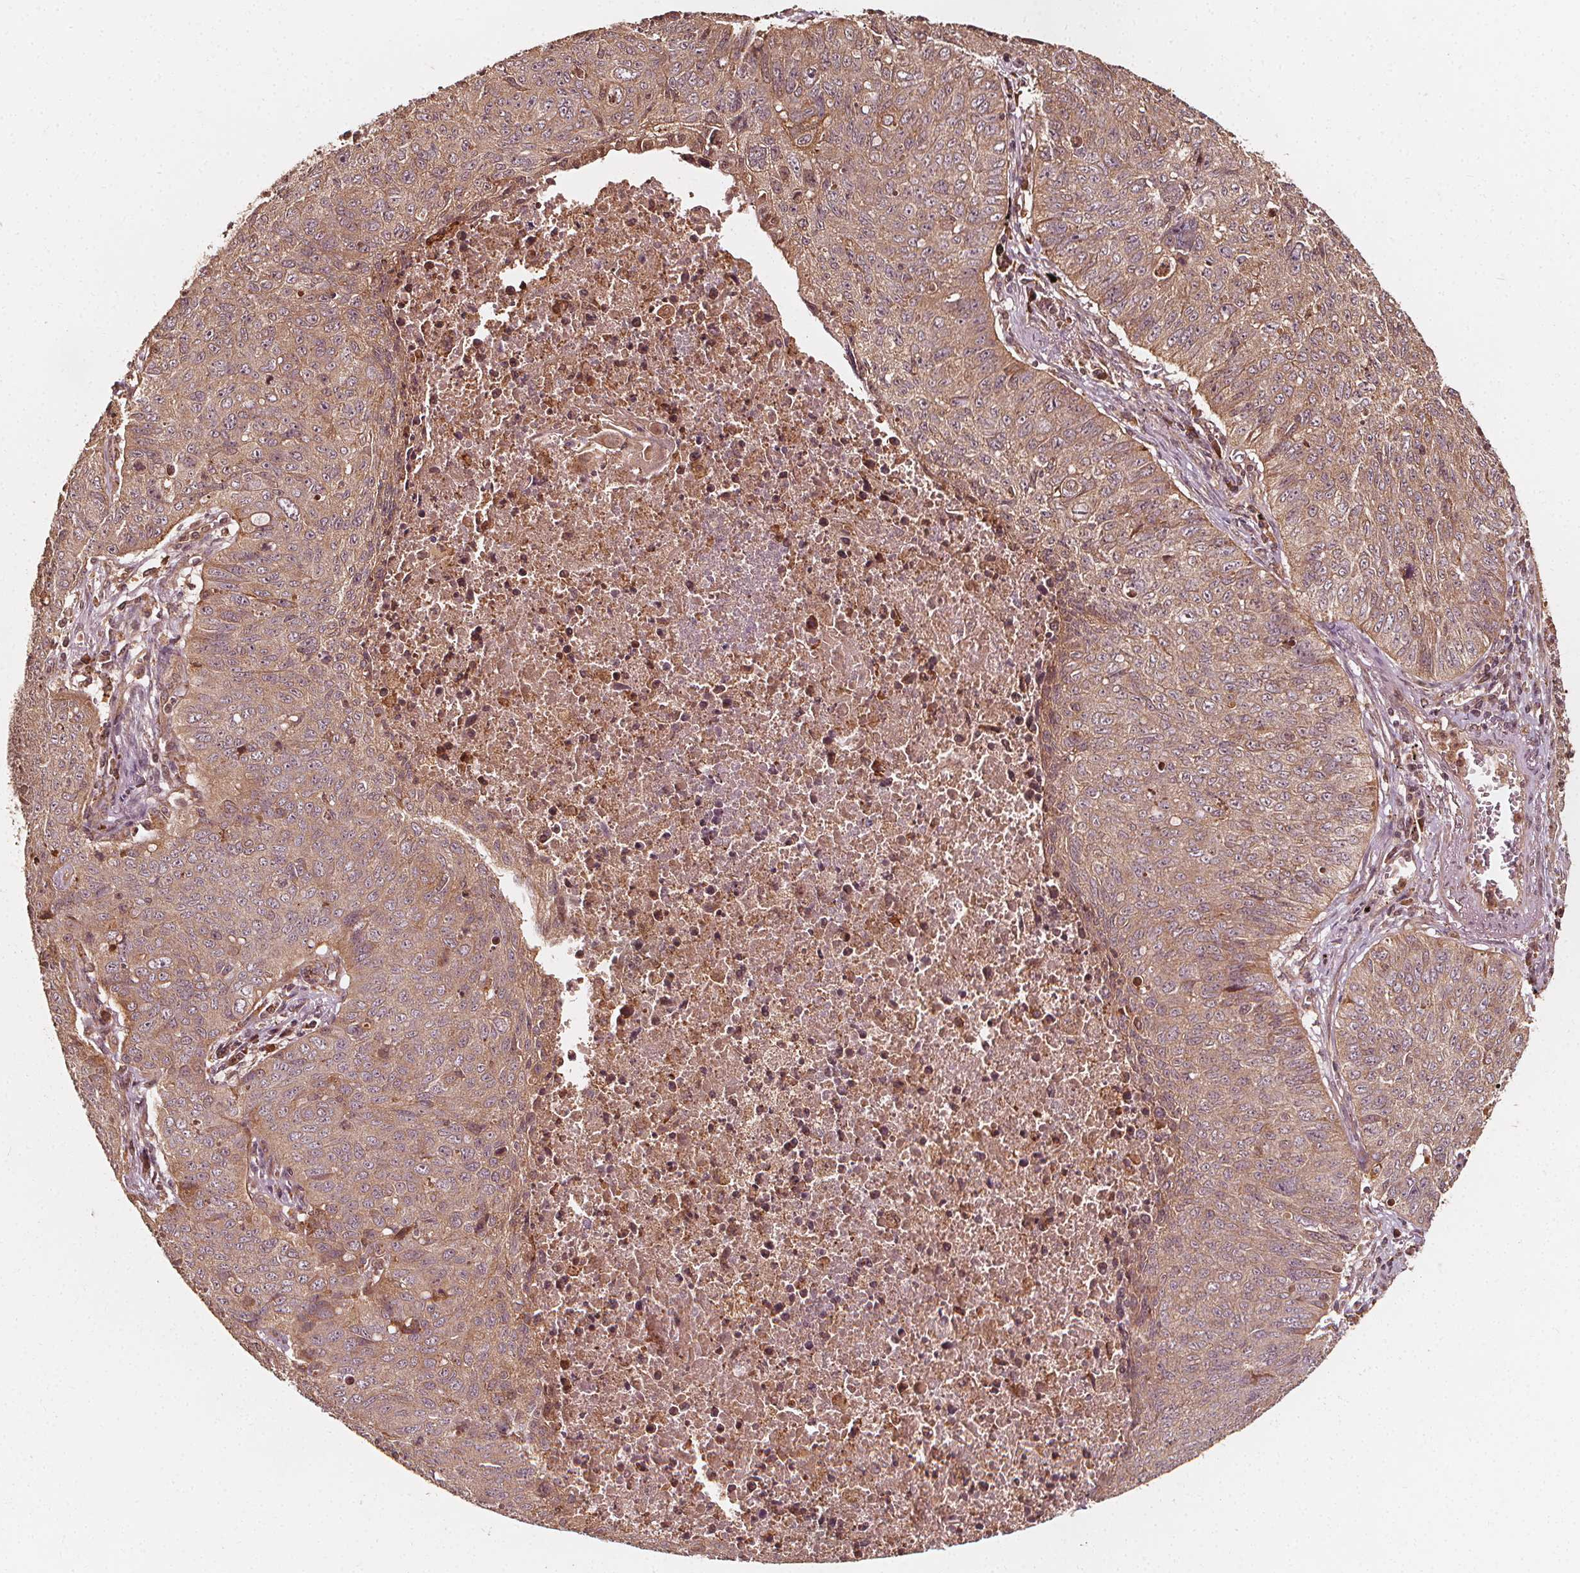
{"staining": {"intensity": "weak", "quantity": ">75%", "location": "cytoplasmic/membranous"}, "tissue": "lung cancer", "cell_type": "Tumor cells", "image_type": "cancer", "snomed": [{"axis": "morphology", "description": "Normal morphology"}, {"axis": "morphology", "description": "Aneuploidy"}, {"axis": "morphology", "description": "Squamous cell carcinoma, NOS"}, {"axis": "topography", "description": "Lymph node"}, {"axis": "topography", "description": "Lung"}], "caption": "Weak cytoplasmic/membranous positivity is seen in approximately >75% of tumor cells in squamous cell carcinoma (lung).", "gene": "NPC1", "patient": {"sex": "female", "age": 76}}